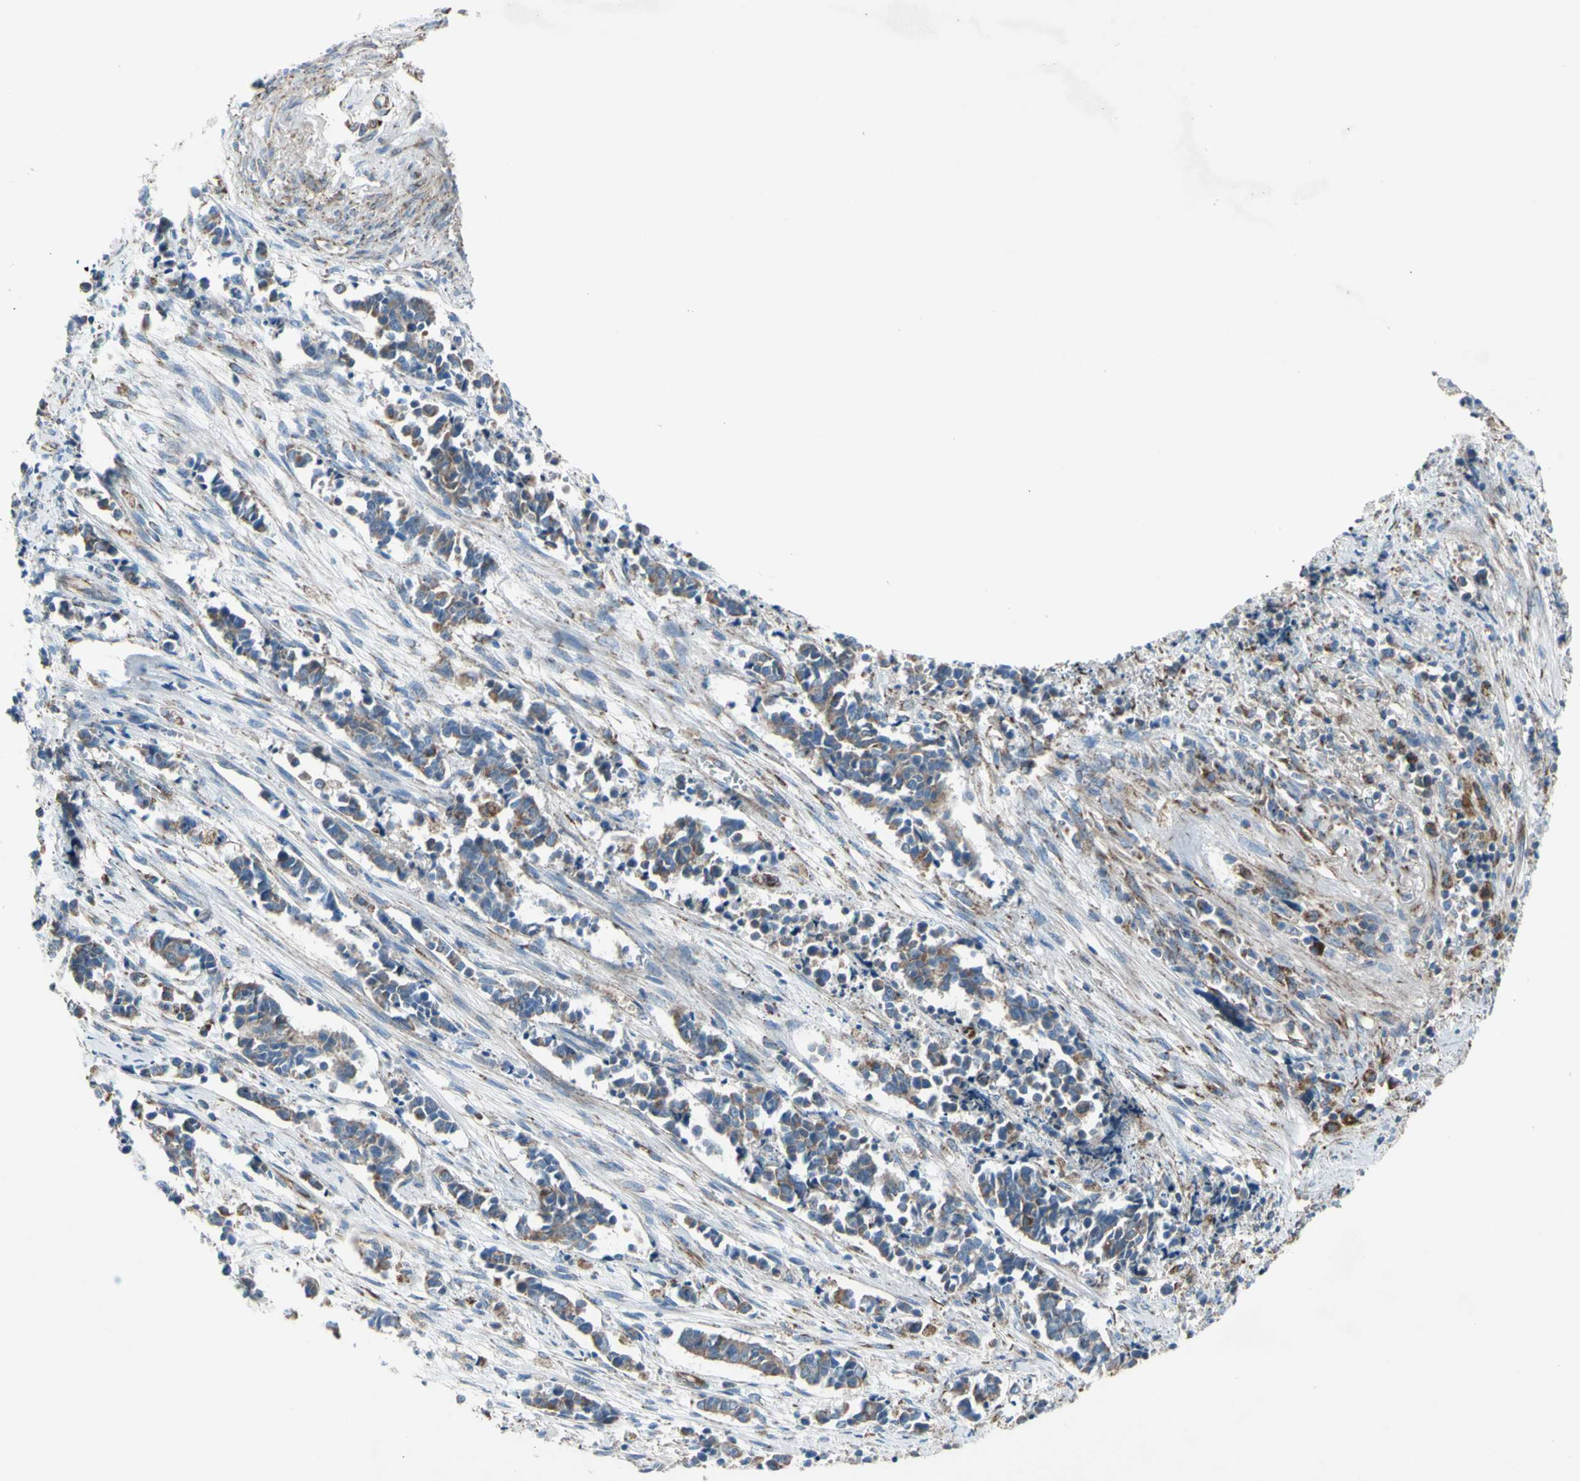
{"staining": {"intensity": "weak", "quantity": "25%-75%", "location": "cytoplasmic/membranous"}, "tissue": "cervical cancer", "cell_type": "Tumor cells", "image_type": "cancer", "snomed": [{"axis": "morphology", "description": "Normal tissue, NOS"}, {"axis": "morphology", "description": "Squamous cell carcinoma, NOS"}, {"axis": "topography", "description": "Cervix"}], "caption": "Cervical cancer was stained to show a protein in brown. There is low levels of weak cytoplasmic/membranous expression in approximately 25%-75% of tumor cells. (DAB (3,3'-diaminobenzidine) = brown stain, brightfield microscopy at high magnification).", "gene": "EMC7", "patient": {"sex": "female", "age": 35}}